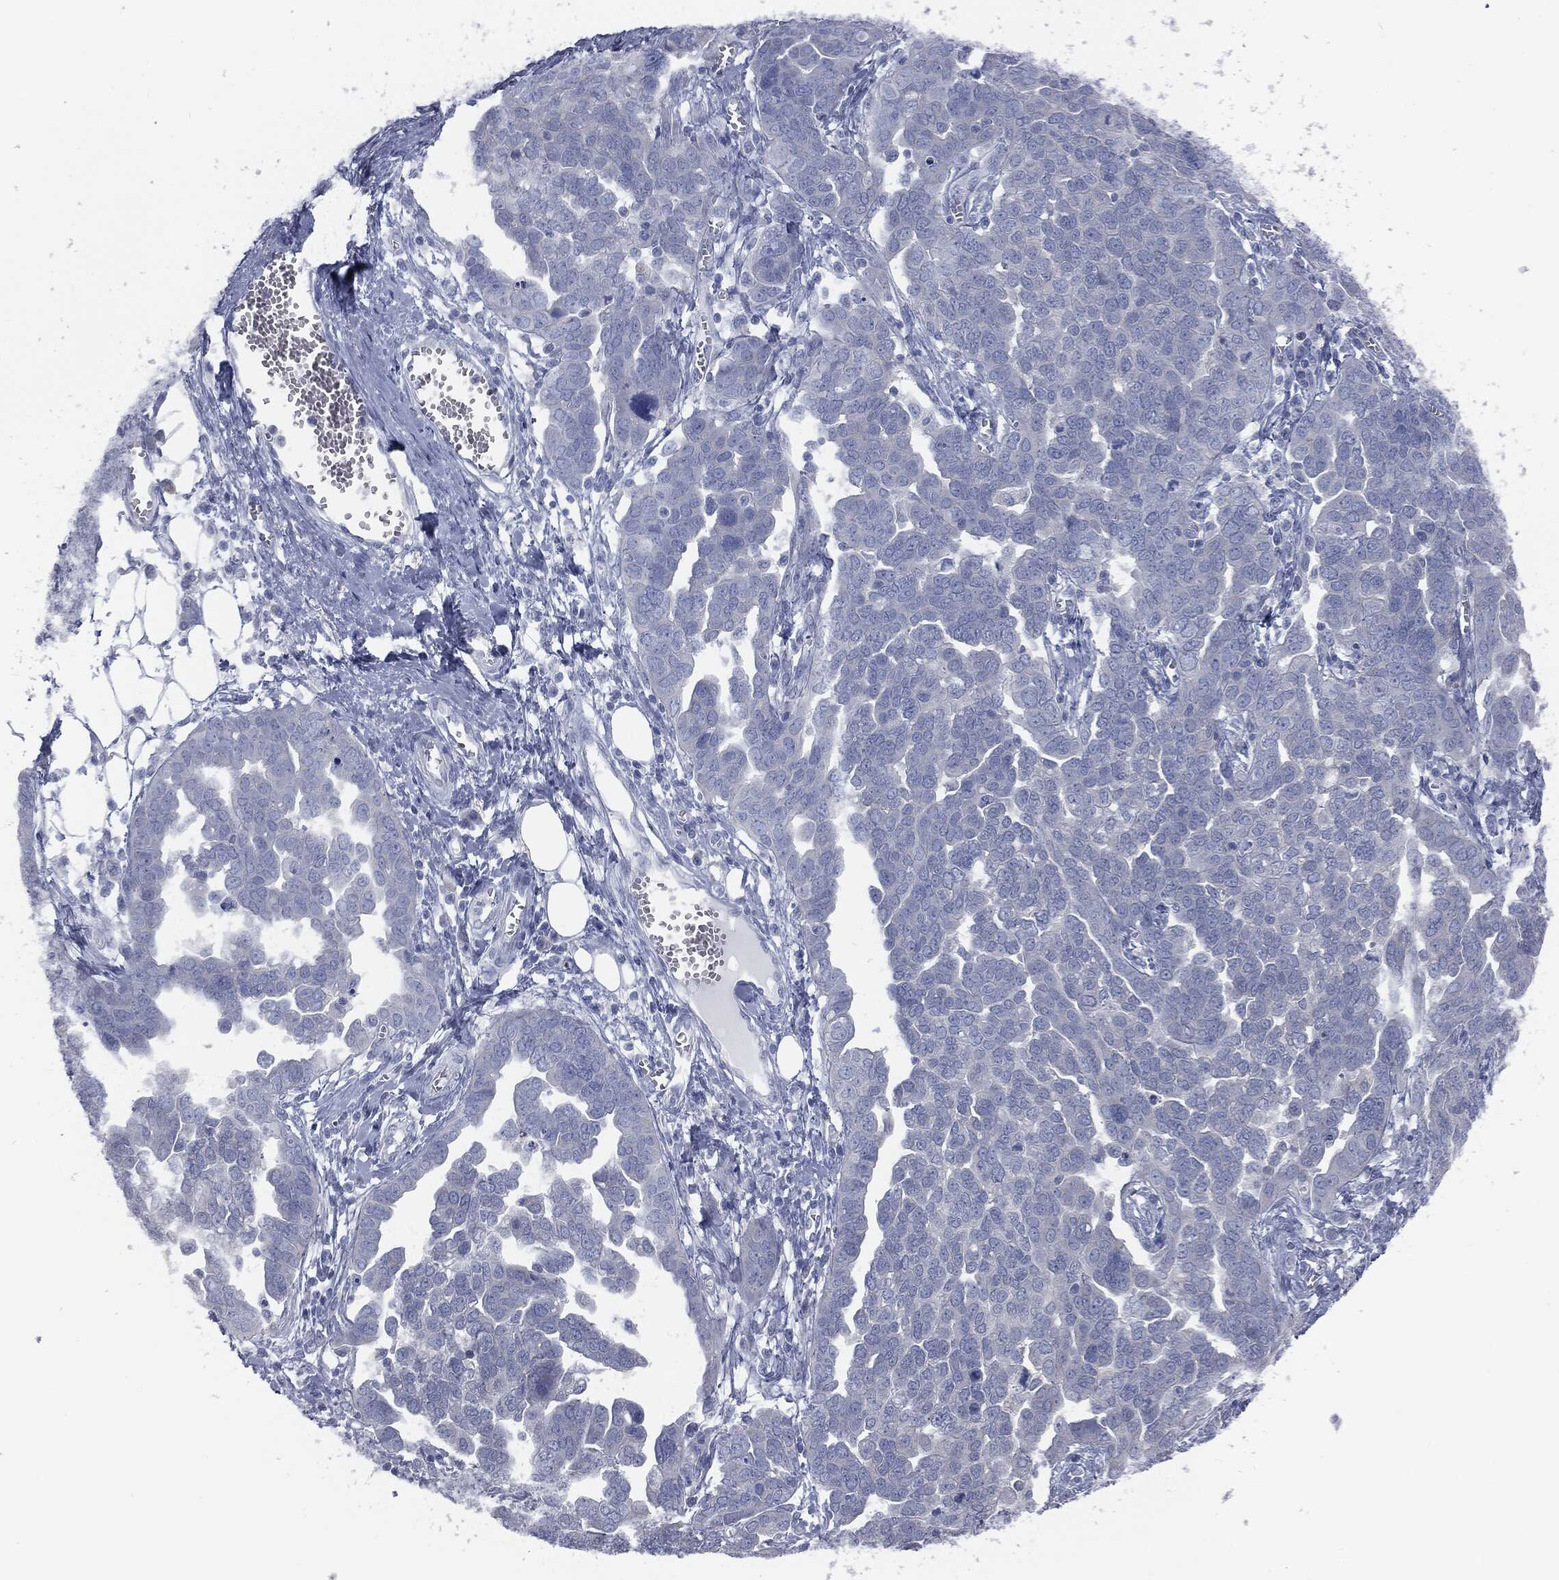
{"staining": {"intensity": "negative", "quantity": "none", "location": "none"}, "tissue": "ovarian cancer", "cell_type": "Tumor cells", "image_type": "cancer", "snomed": [{"axis": "morphology", "description": "Cystadenocarcinoma, serous, NOS"}, {"axis": "topography", "description": "Ovary"}], "caption": "High magnification brightfield microscopy of serous cystadenocarcinoma (ovarian) stained with DAB (3,3'-diaminobenzidine) (brown) and counterstained with hematoxylin (blue): tumor cells show no significant staining.", "gene": "CAV3", "patient": {"sex": "female", "age": 59}}